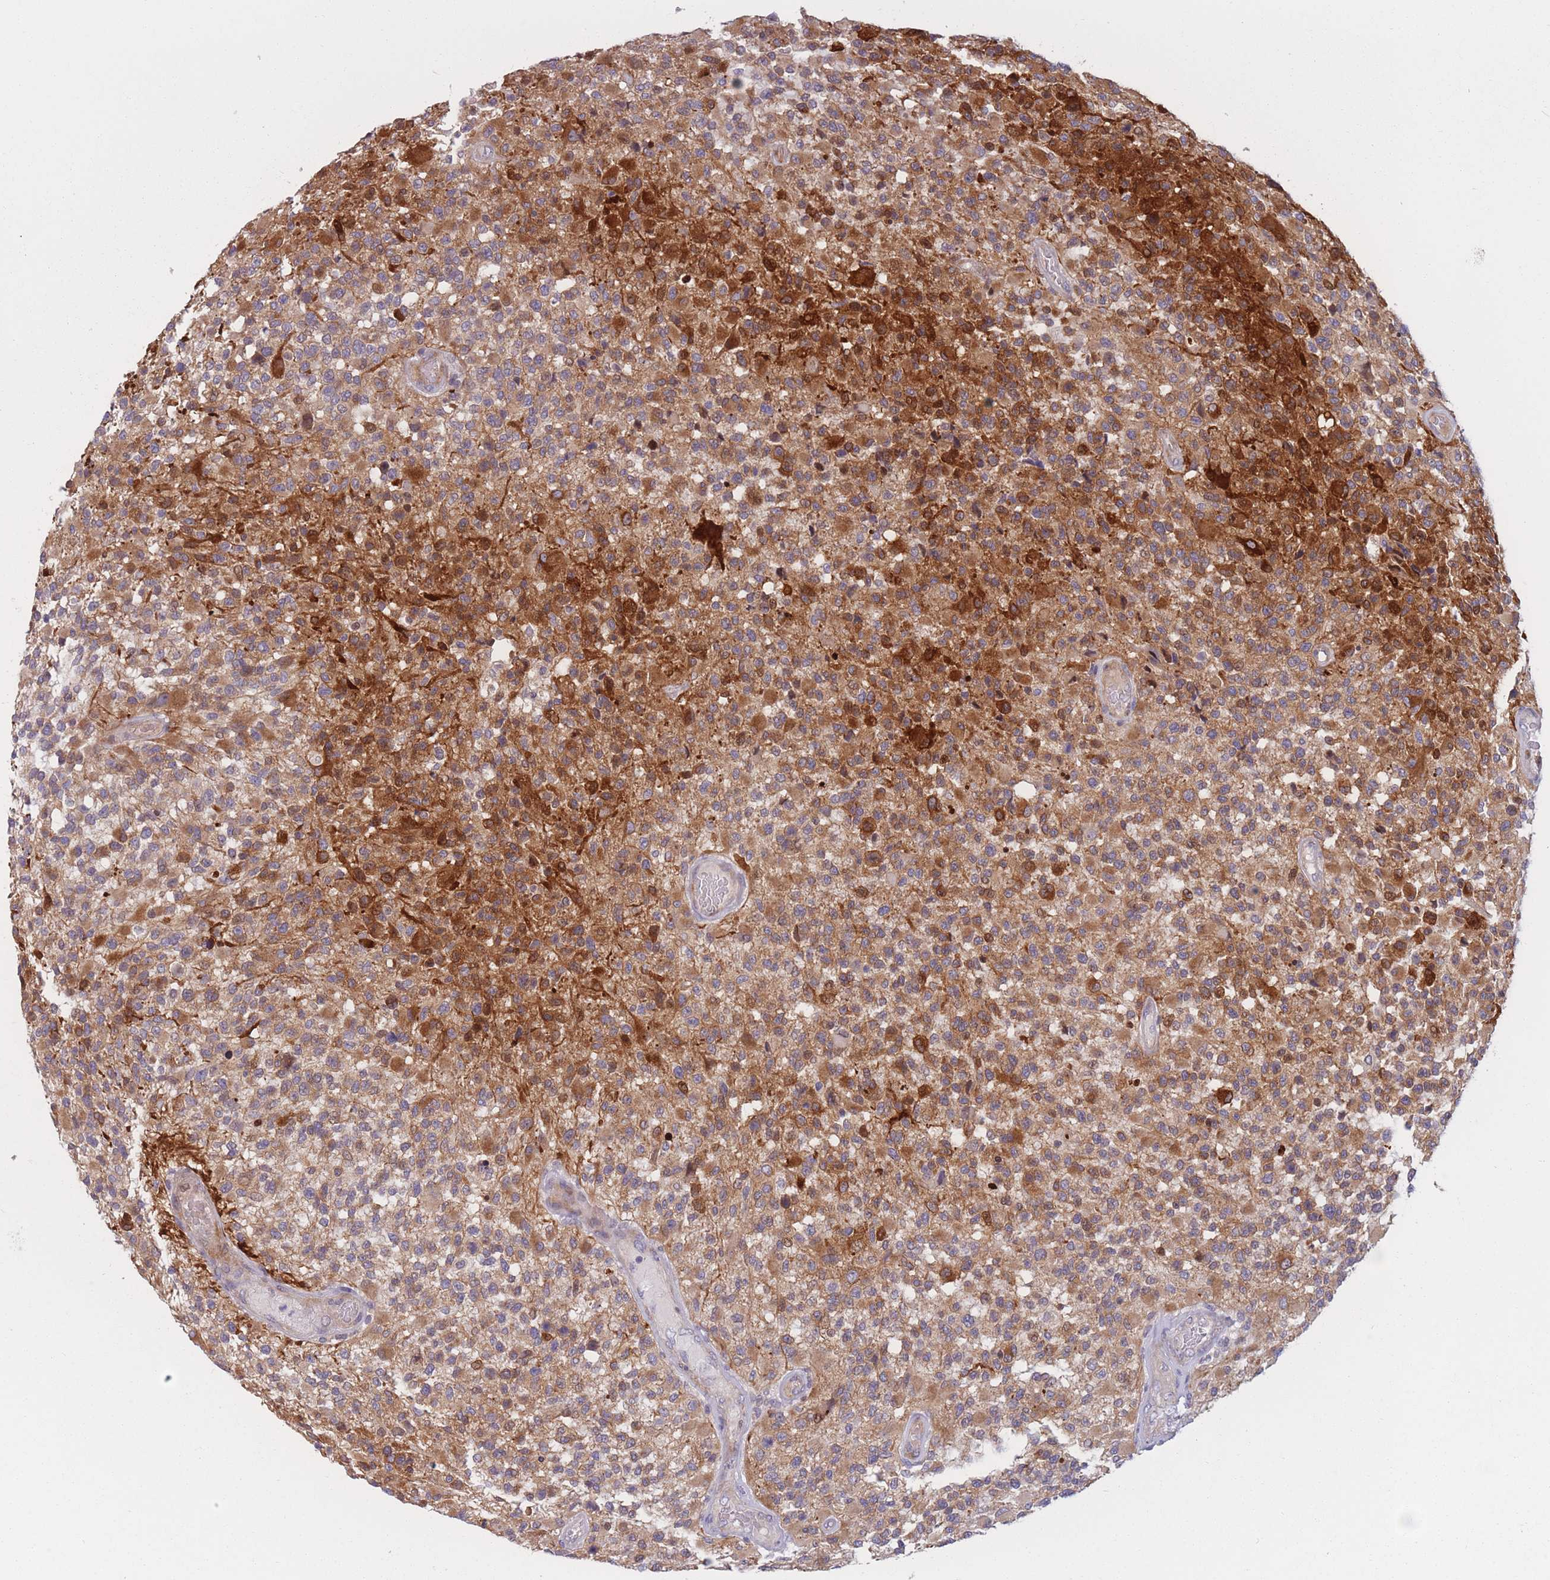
{"staining": {"intensity": "strong", "quantity": "<25%", "location": "cytoplasmic/membranous,nuclear"}, "tissue": "glioma", "cell_type": "Tumor cells", "image_type": "cancer", "snomed": [{"axis": "morphology", "description": "Glioma, malignant, High grade"}, {"axis": "morphology", "description": "Glioblastoma, NOS"}, {"axis": "topography", "description": "Brain"}], "caption": "About <25% of tumor cells in malignant glioma (high-grade) display strong cytoplasmic/membranous and nuclear protein staining as visualized by brown immunohistochemical staining.", "gene": "PDE4A", "patient": {"sex": "male", "age": 60}}